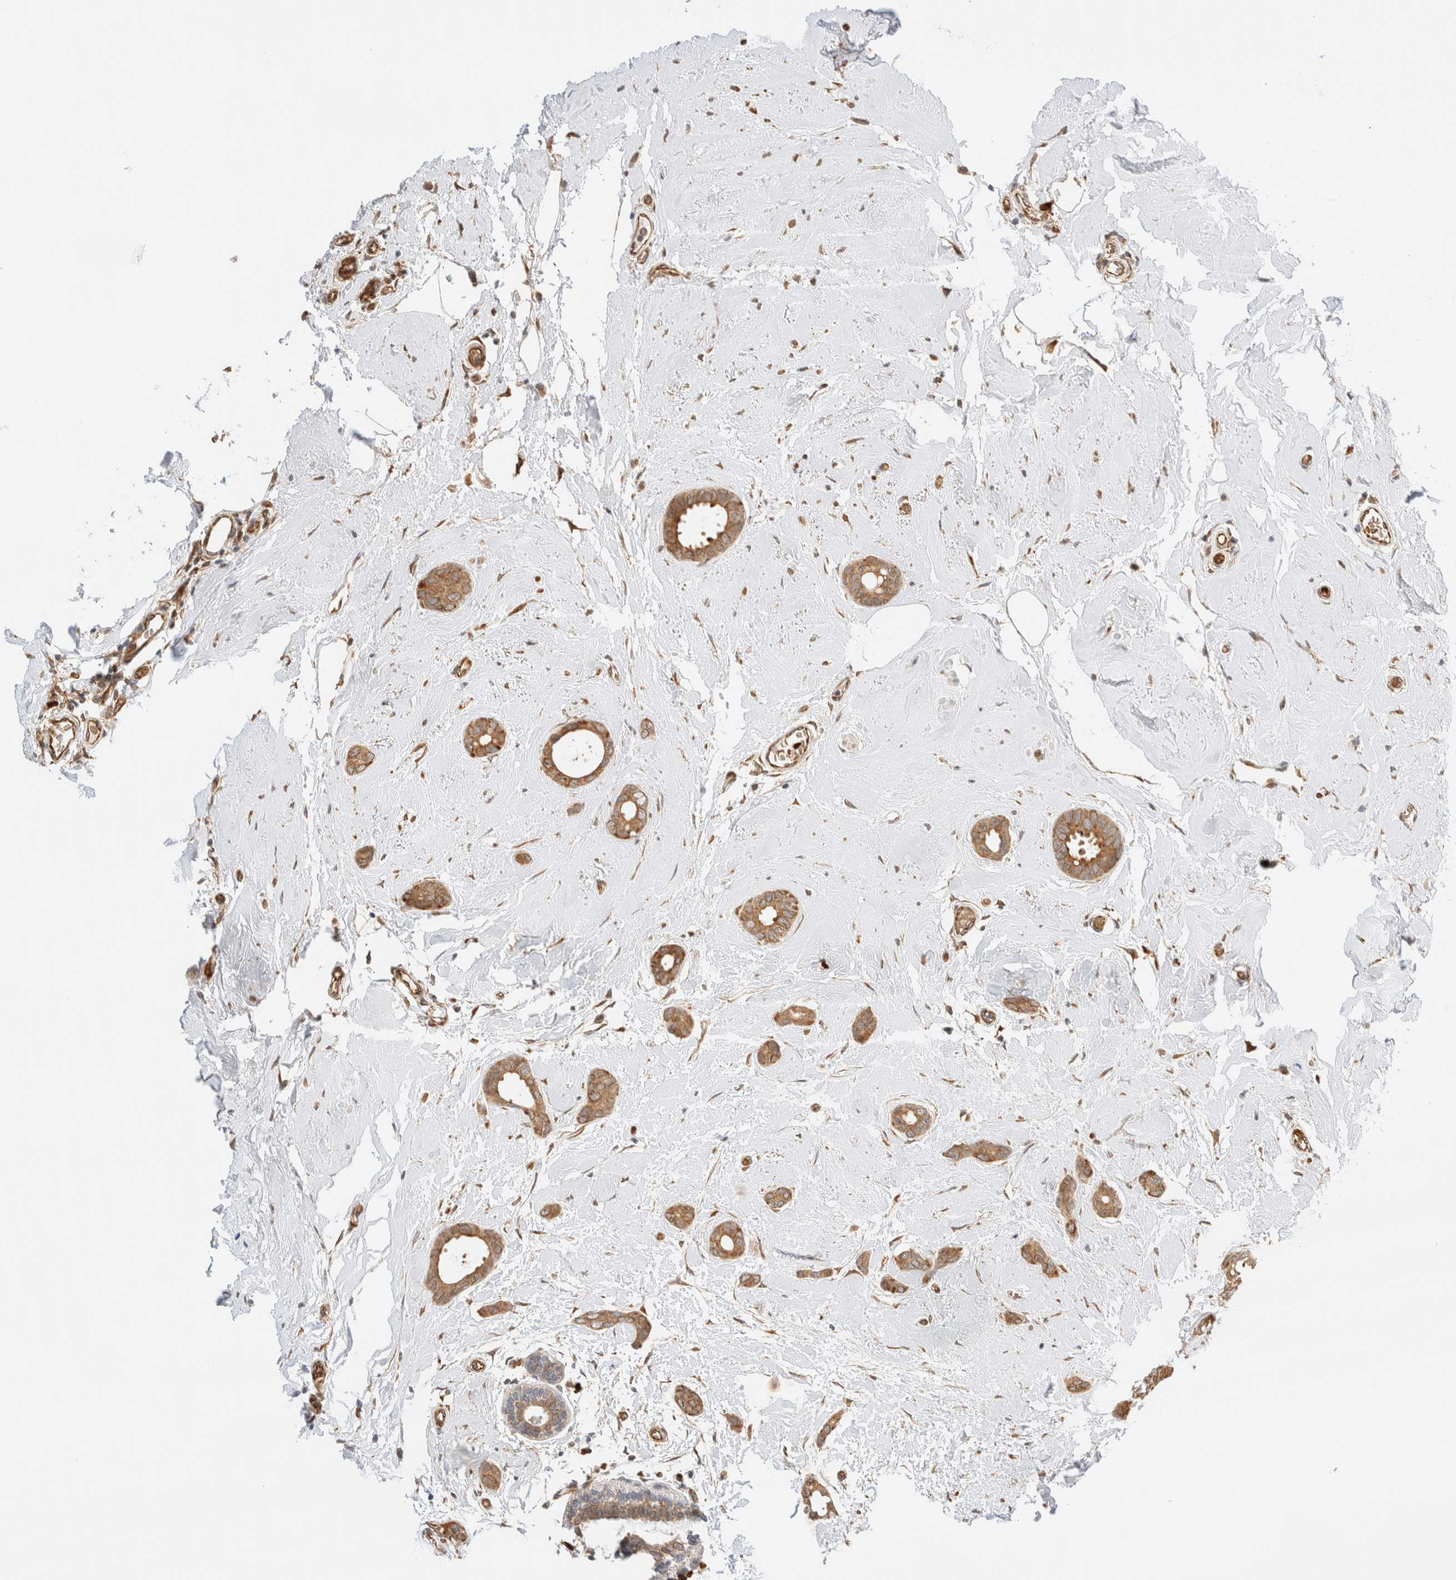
{"staining": {"intensity": "moderate", "quantity": ">75%", "location": "cytoplasmic/membranous"}, "tissue": "breast cancer", "cell_type": "Tumor cells", "image_type": "cancer", "snomed": [{"axis": "morphology", "description": "Duct carcinoma"}, {"axis": "topography", "description": "Breast"}], "caption": "The histopathology image exhibits staining of breast cancer (infiltrating ductal carcinoma), revealing moderate cytoplasmic/membranous protein staining (brown color) within tumor cells.", "gene": "SYVN1", "patient": {"sex": "female", "age": 55}}